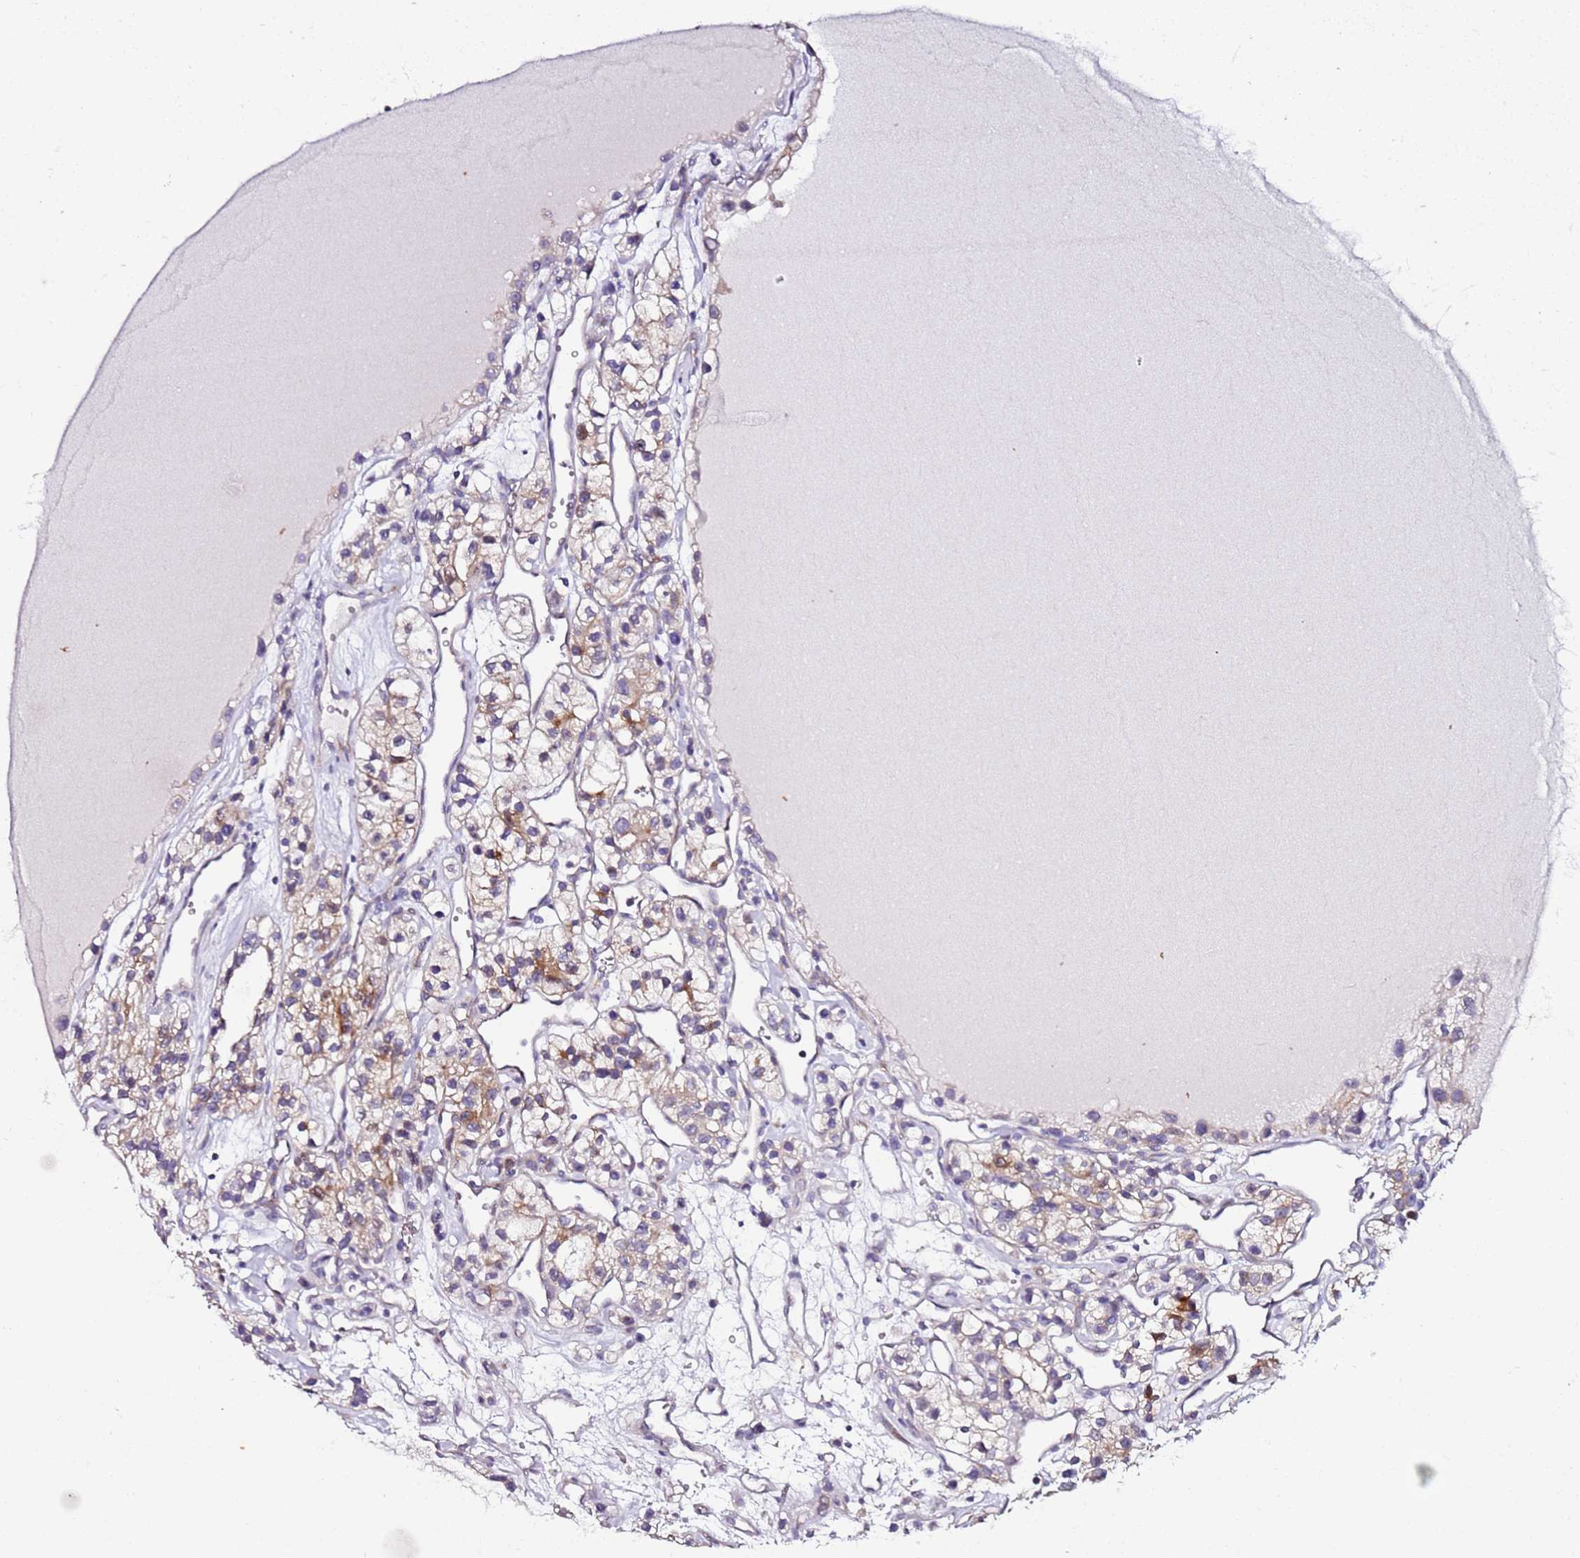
{"staining": {"intensity": "moderate", "quantity": "25%-75%", "location": "cytoplasmic/membranous"}, "tissue": "renal cancer", "cell_type": "Tumor cells", "image_type": "cancer", "snomed": [{"axis": "morphology", "description": "Adenocarcinoma, NOS"}, {"axis": "topography", "description": "Kidney"}], "caption": "Brown immunohistochemical staining in human renal cancer reveals moderate cytoplasmic/membranous expression in about 25%-75% of tumor cells.", "gene": "SRRM5", "patient": {"sex": "female", "age": 57}}